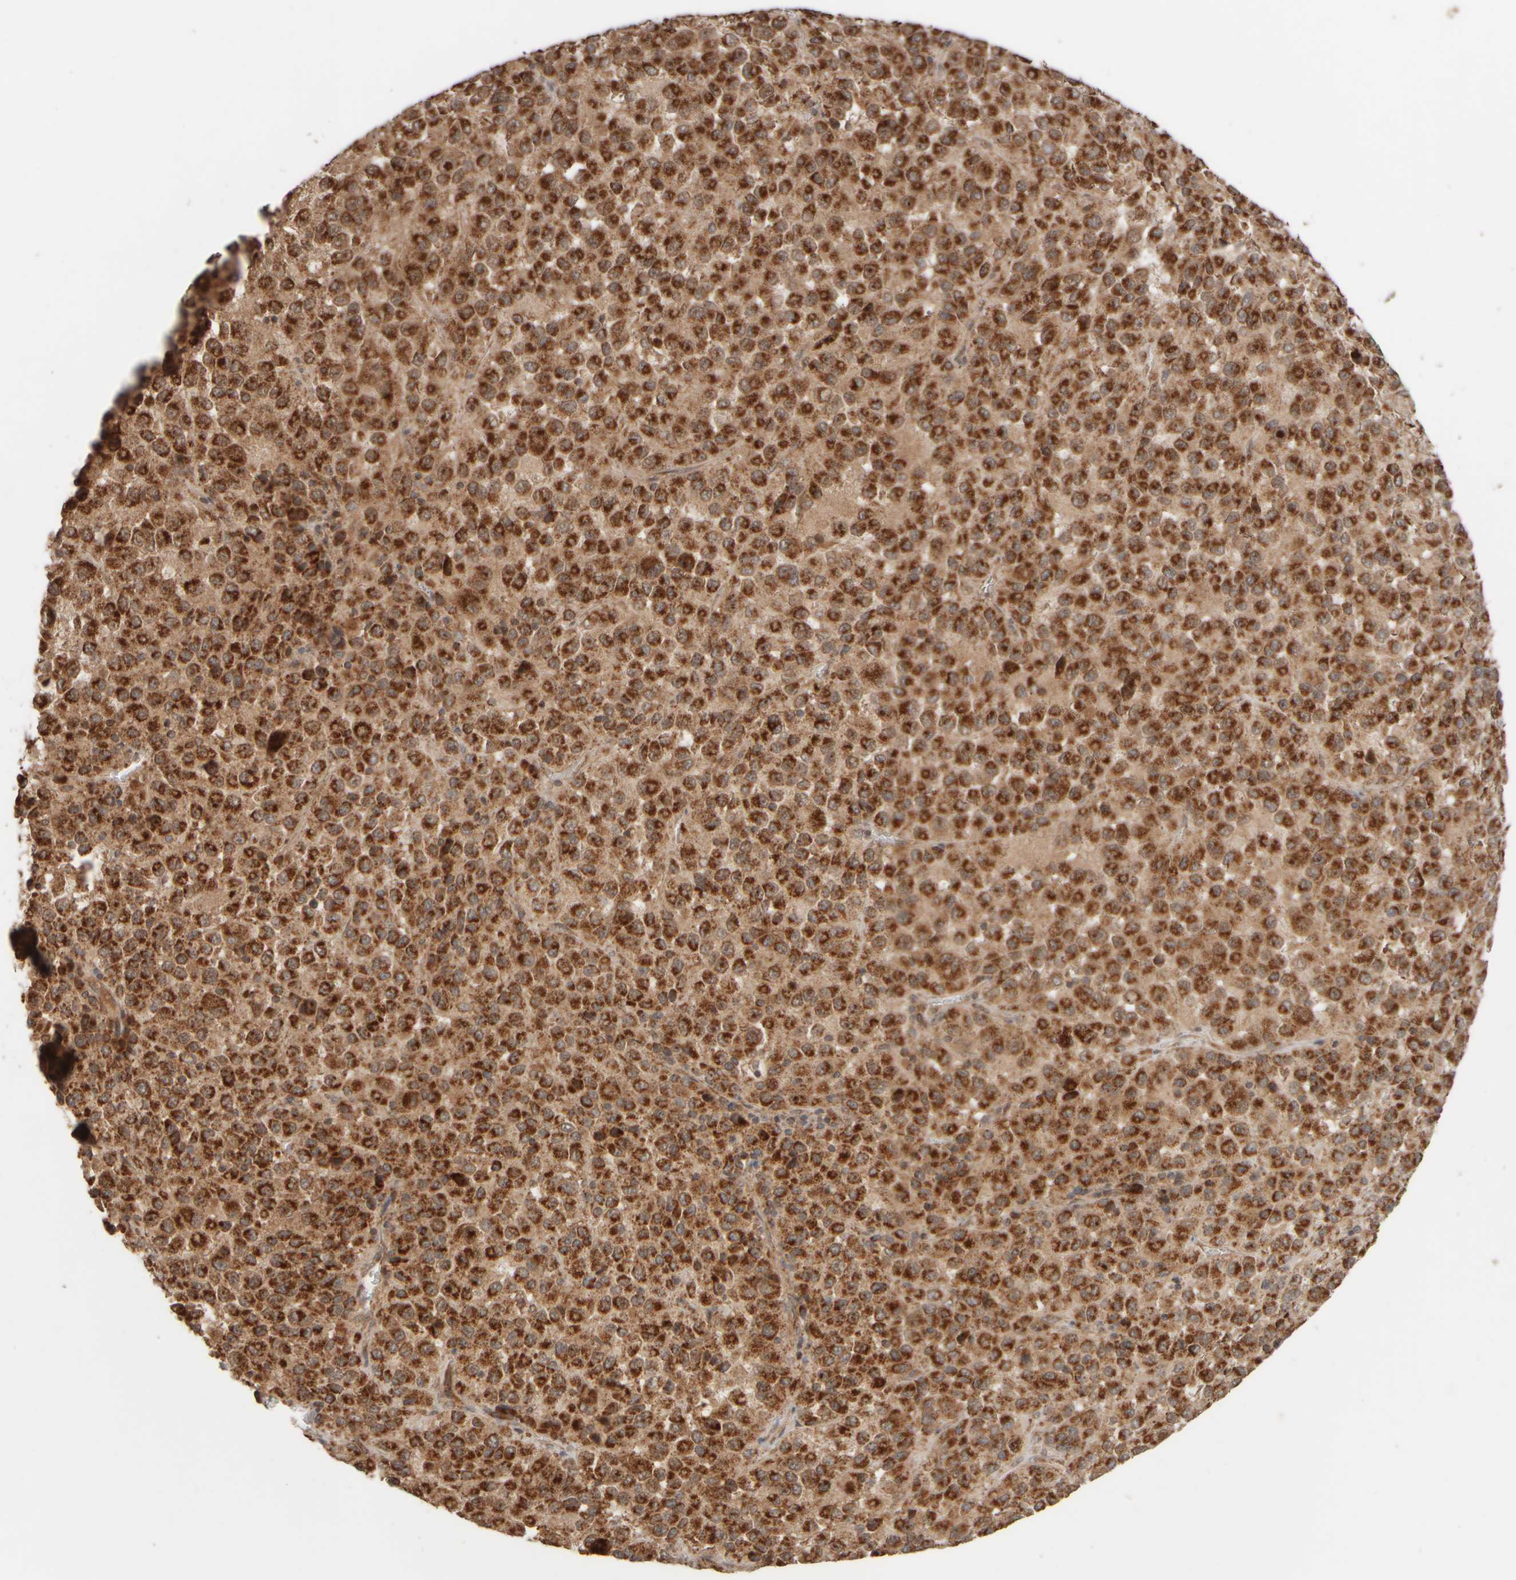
{"staining": {"intensity": "strong", "quantity": ">75%", "location": "cytoplasmic/membranous"}, "tissue": "melanoma", "cell_type": "Tumor cells", "image_type": "cancer", "snomed": [{"axis": "morphology", "description": "Malignant melanoma, Metastatic site"}, {"axis": "topography", "description": "Lung"}], "caption": "This histopathology image reveals IHC staining of human malignant melanoma (metastatic site), with high strong cytoplasmic/membranous positivity in about >75% of tumor cells.", "gene": "EIF2B3", "patient": {"sex": "male", "age": 64}}